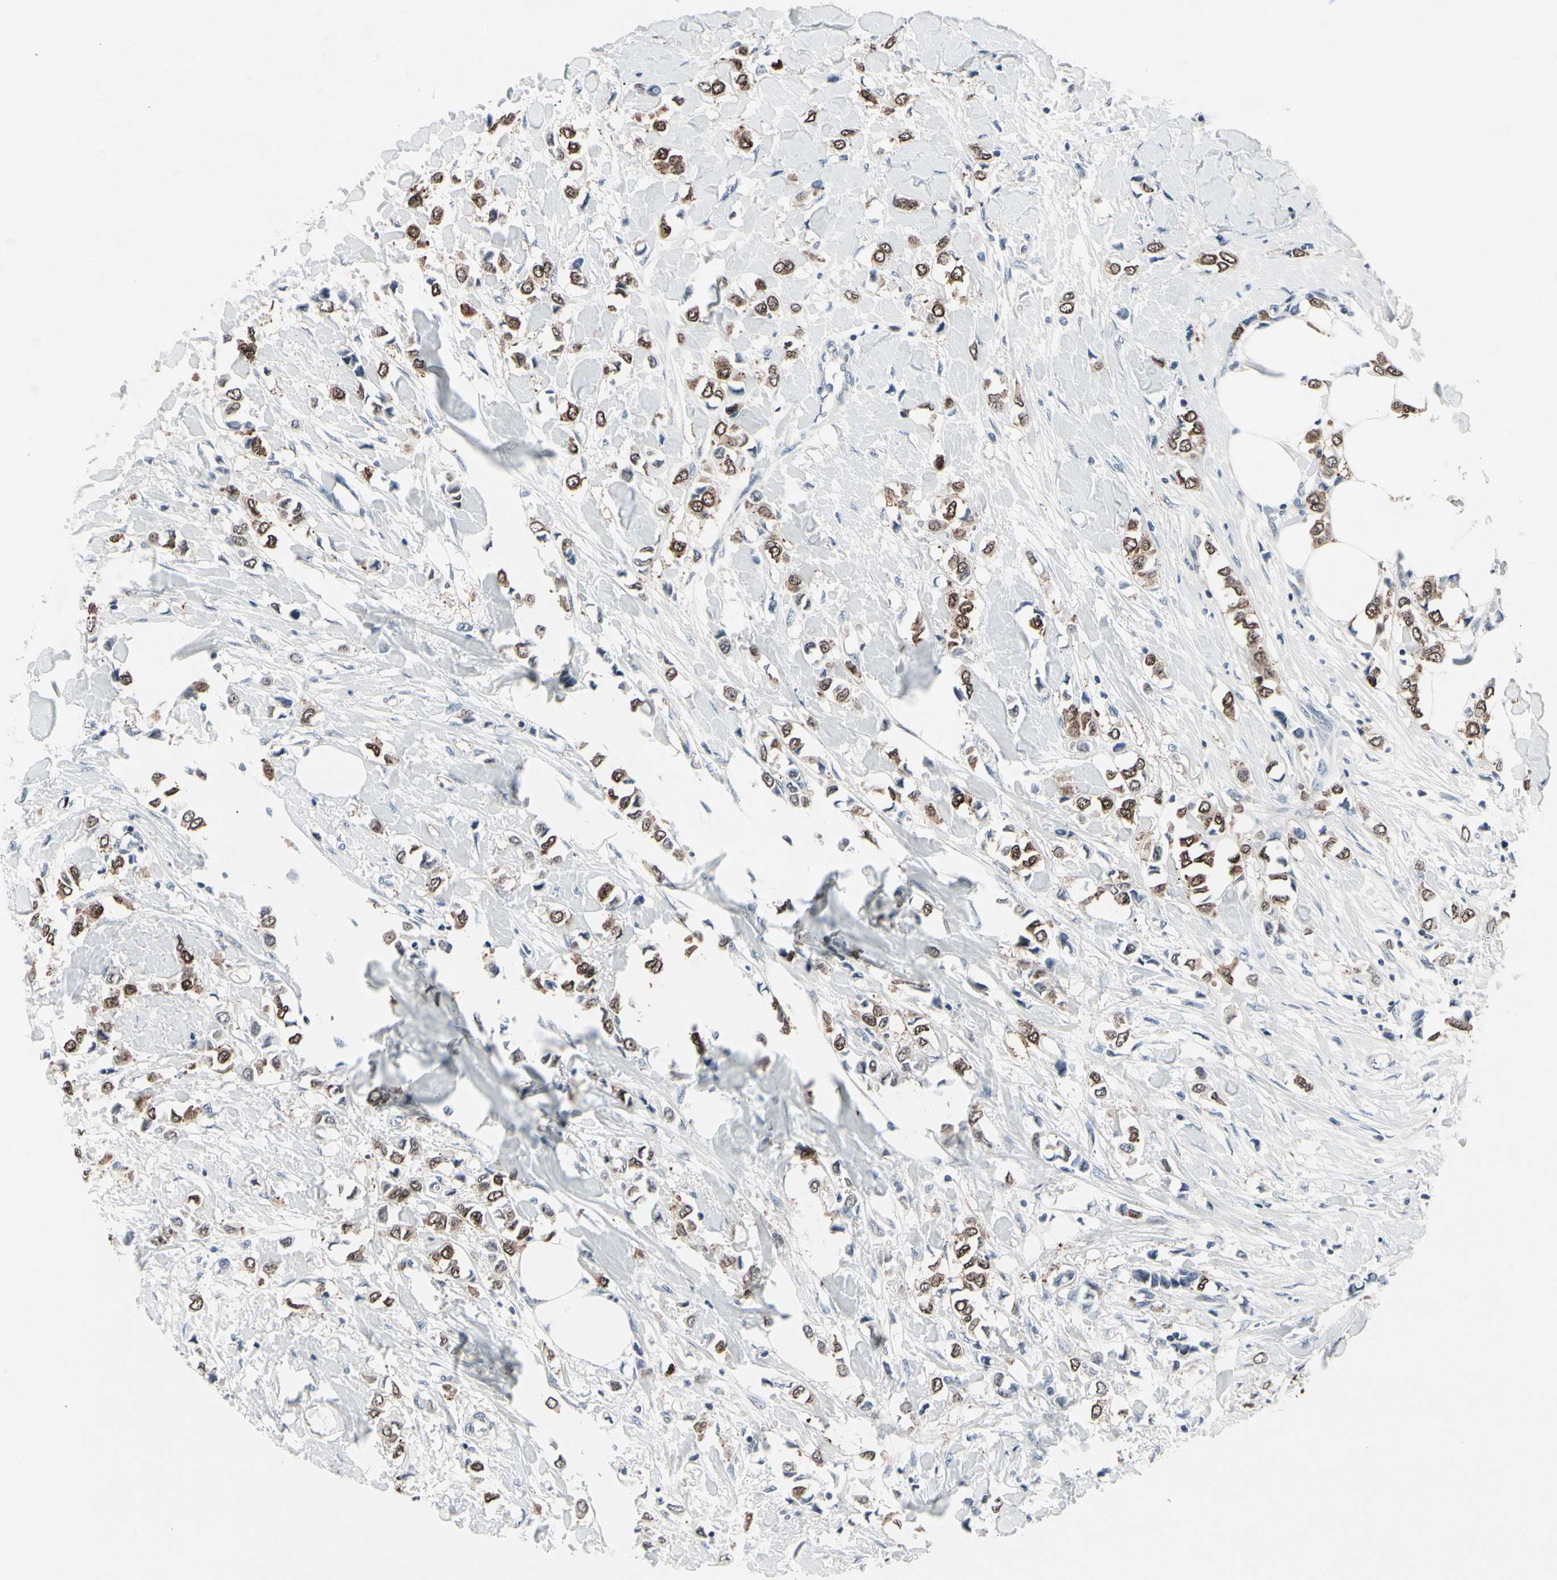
{"staining": {"intensity": "moderate", "quantity": ">75%", "location": "cytoplasmic/membranous,nuclear"}, "tissue": "breast cancer", "cell_type": "Tumor cells", "image_type": "cancer", "snomed": [{"axis": "morphology", "description": "Lobular carcinoma"}, {"axis": "topography", "description": "Breast"}], "caption": "Breast cancer (lobular carcinoma) stained with a protein marker exhibits moderate staining in tumor cells.", "gene": "TXN", "patient": {"sex": "female", "age": 51}}